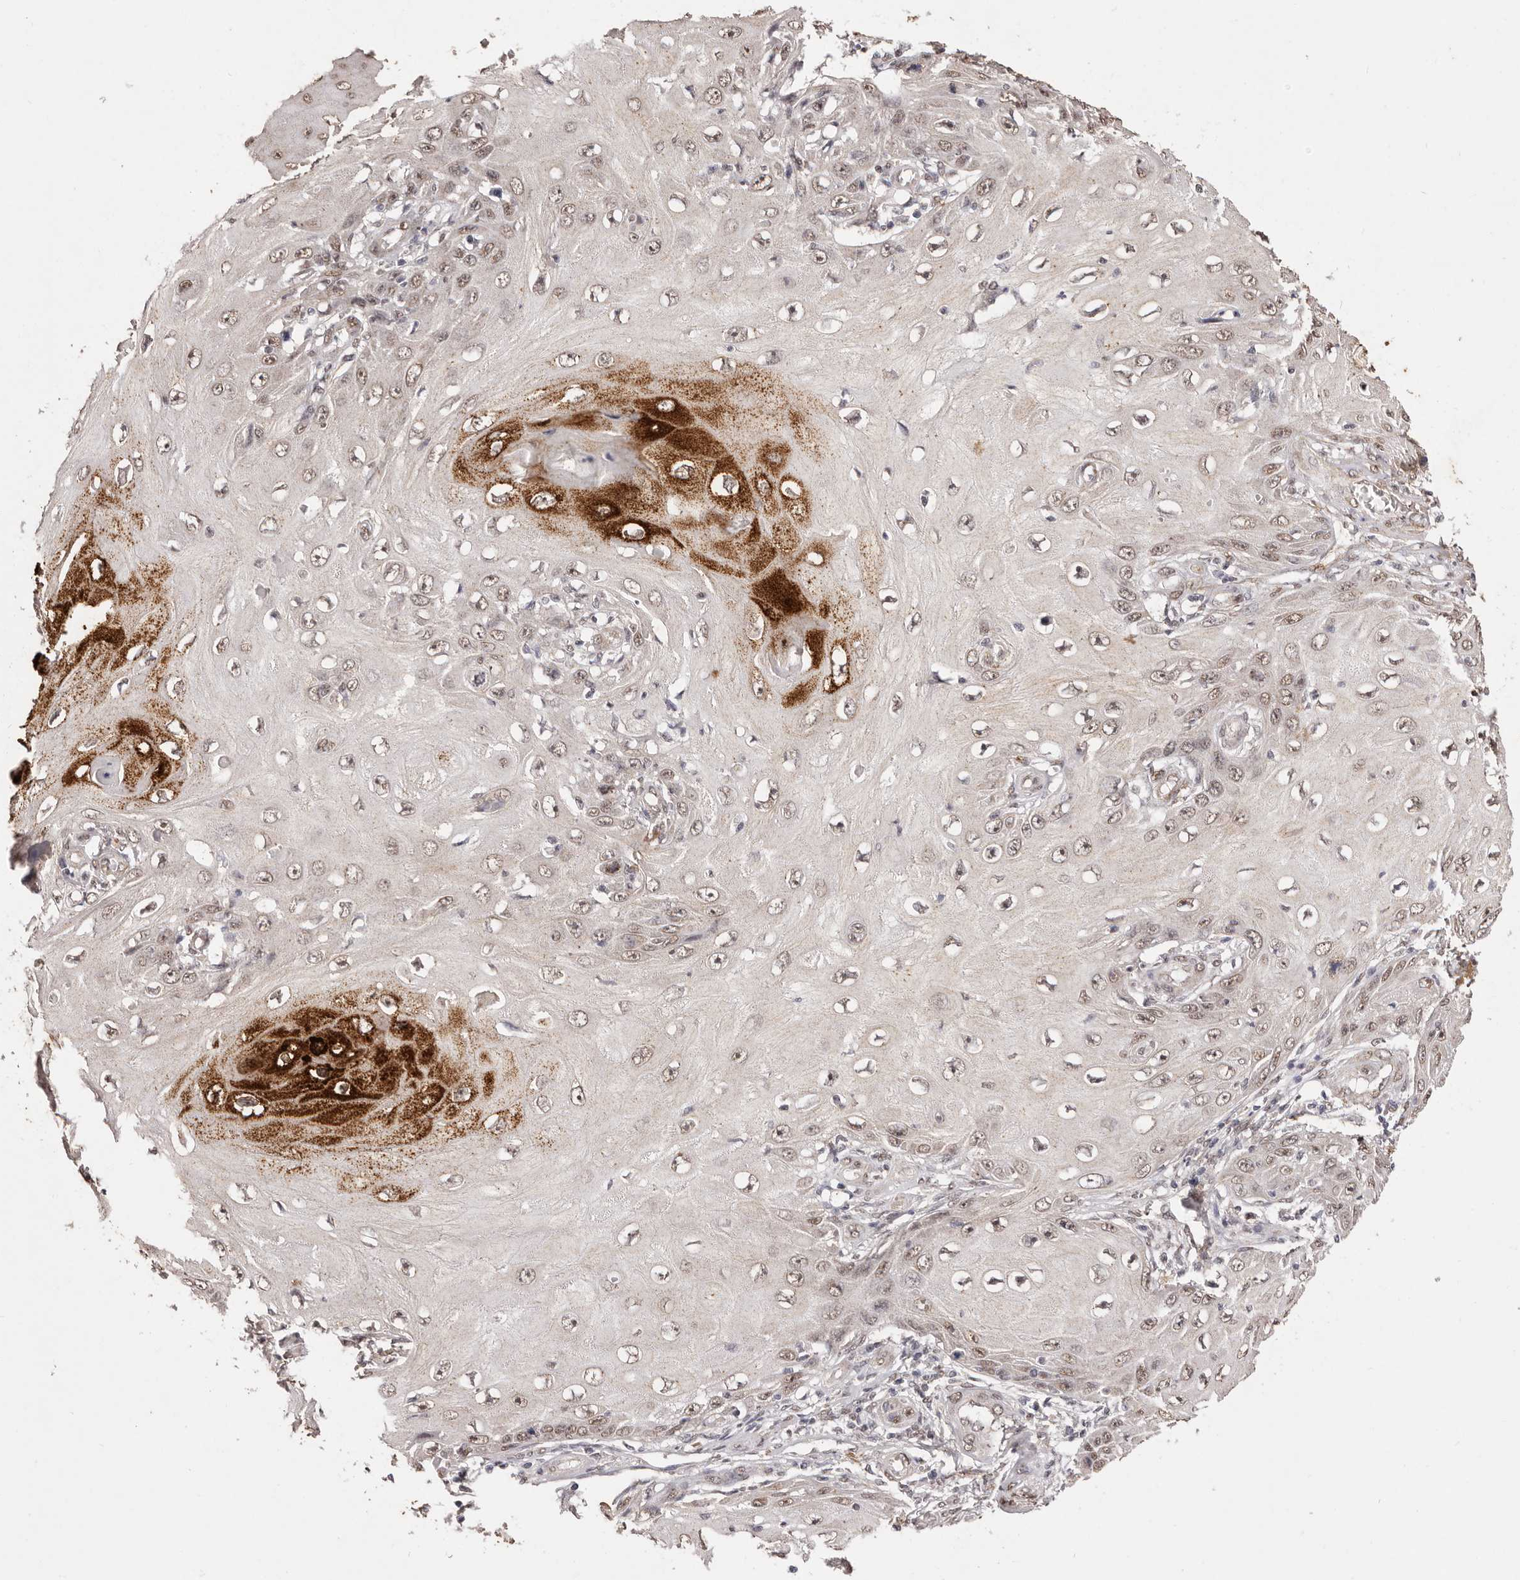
{"staining": {"intensity": "moderate", "quantity": ">75%", "location": "nuclear"}, "tissue": "skin cancer", "cell_type": "Tumor cells", "image_type": "cancer", "snomed": [{"axis": "morphology", "description": "Squamous cell carcinoma, NOS"}, {"axis": "topography", "description": "Skin"}], "caption": "A brown stain labels moderate nuclear staining of a protein in human skin cancer tumor cells.", "gene": "RPS6KA5", "patient": {"sex": "female", "age": 73}}